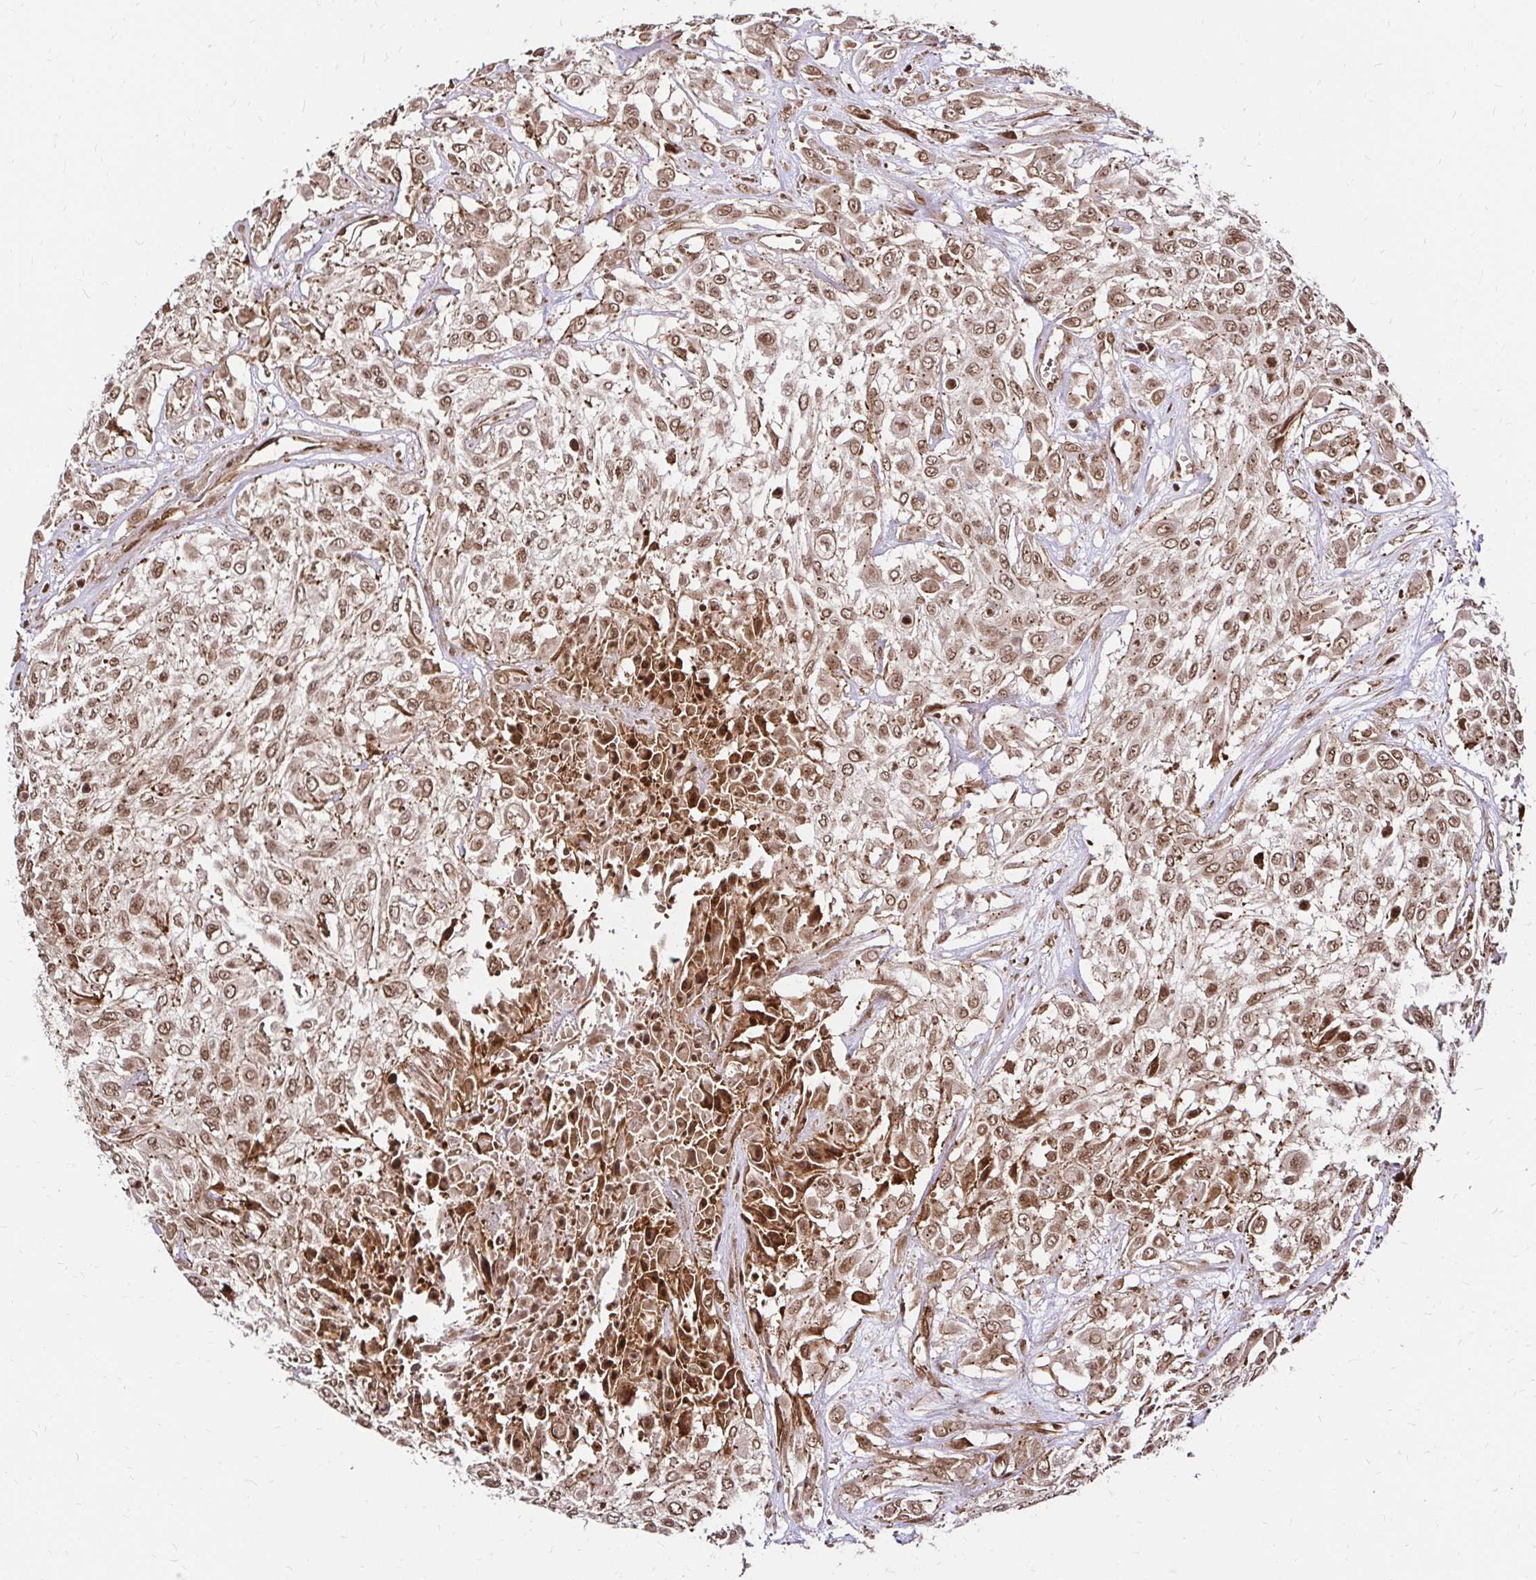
{"staining": {"intensity": "moderate", "quantity": ">75%", "location": "cytoplasmic/membranous,nuclear"}, "tissue": "urothelial cancer", "cell_type": "Tumor cells", "image_type": "cancer", "snomed": [{"axis": "morphology", "description": "Urothelial carcinoma, High grade"}, {"axis": "topography", "description": "Urinary bladder"}], "caption": "Tumor cells demonstrate medium levels of moderate cytoplasmic/membranous and nuclear expression in approximately >75% of cells in urothelial cancer.", "gene": "GLYR1", "patient": {"sex": "male", "age": 57}}